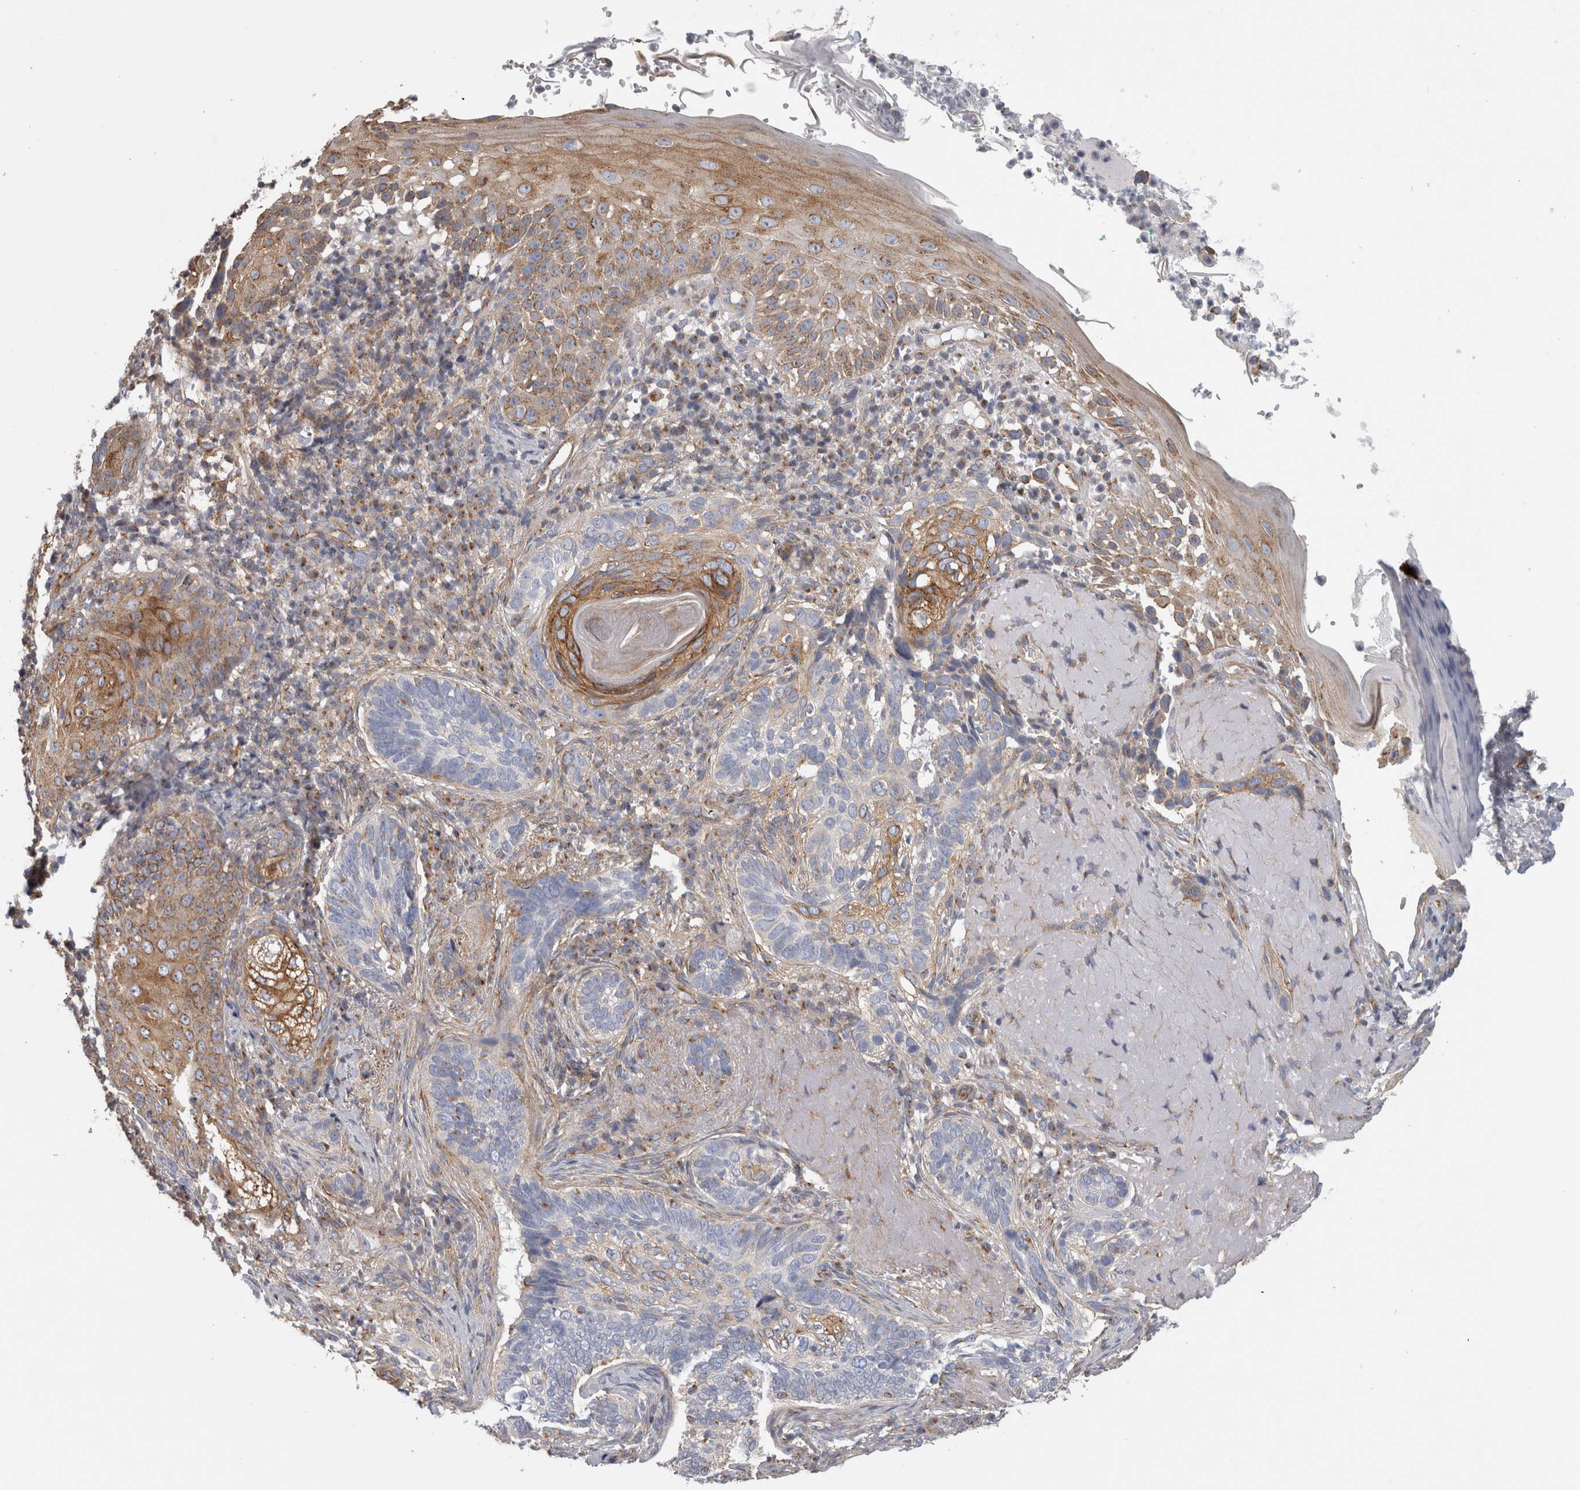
{"staining": {"intensity": "negative", "quantity": "none", "location": "none"}, "tissue": "skin cancer", "cell_type": "Tumor cells", "image_type": "cancer", "snomed": [{"axis": "morphology", "description": "Basal cell carcinoma"}, {"axis": "topography", "description": "Skin"}], "caption": "This is an immunohistochemistry (IHC) histopathology image of human skin cancer. There is no staining in tumor cells.", "gene": "ATXN3", "patient": {"sex": "female", "age": 89}}